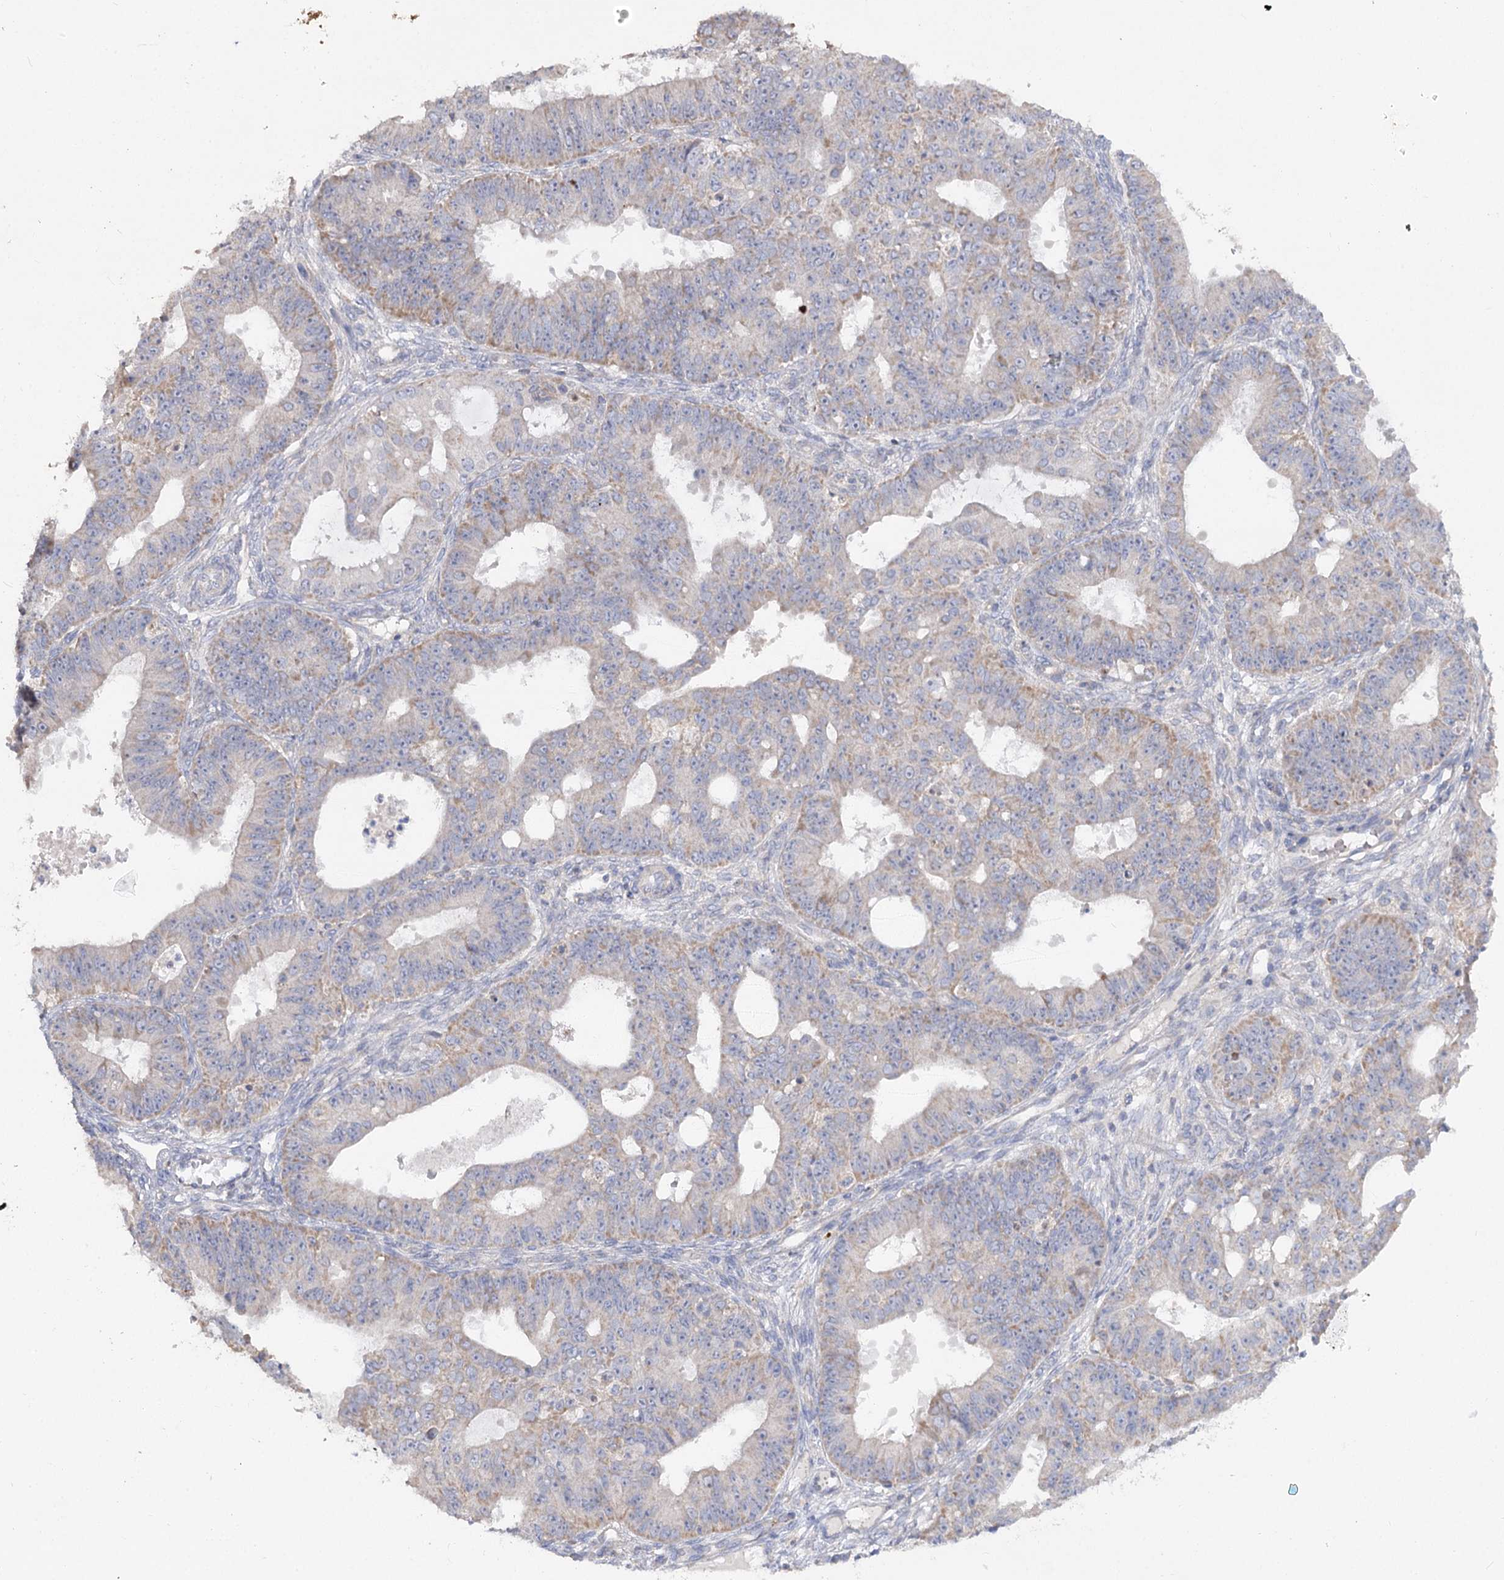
{"staining": {"intensity": "weak", "quantity": "<25%", "location": "cytoplasmic/membranous"}, "tissue": "ovarian cancer", "cell_type": "Tumor cells", "image_type": "cancer", "snomed": [{"axis": "morphology", "description": "Carcinoma, endometroid"}, {"axis": "topography", "description": "Appendix"}, {"axis": "topography", "description": "Ovary"}], "caption": "Human ovarian cancer (endometroid carcinoma) stained for a protein using IHC shows no expression in tumor cells.", "gene": "TMEM187", "patient": {"sex": "female", "age": 42}}